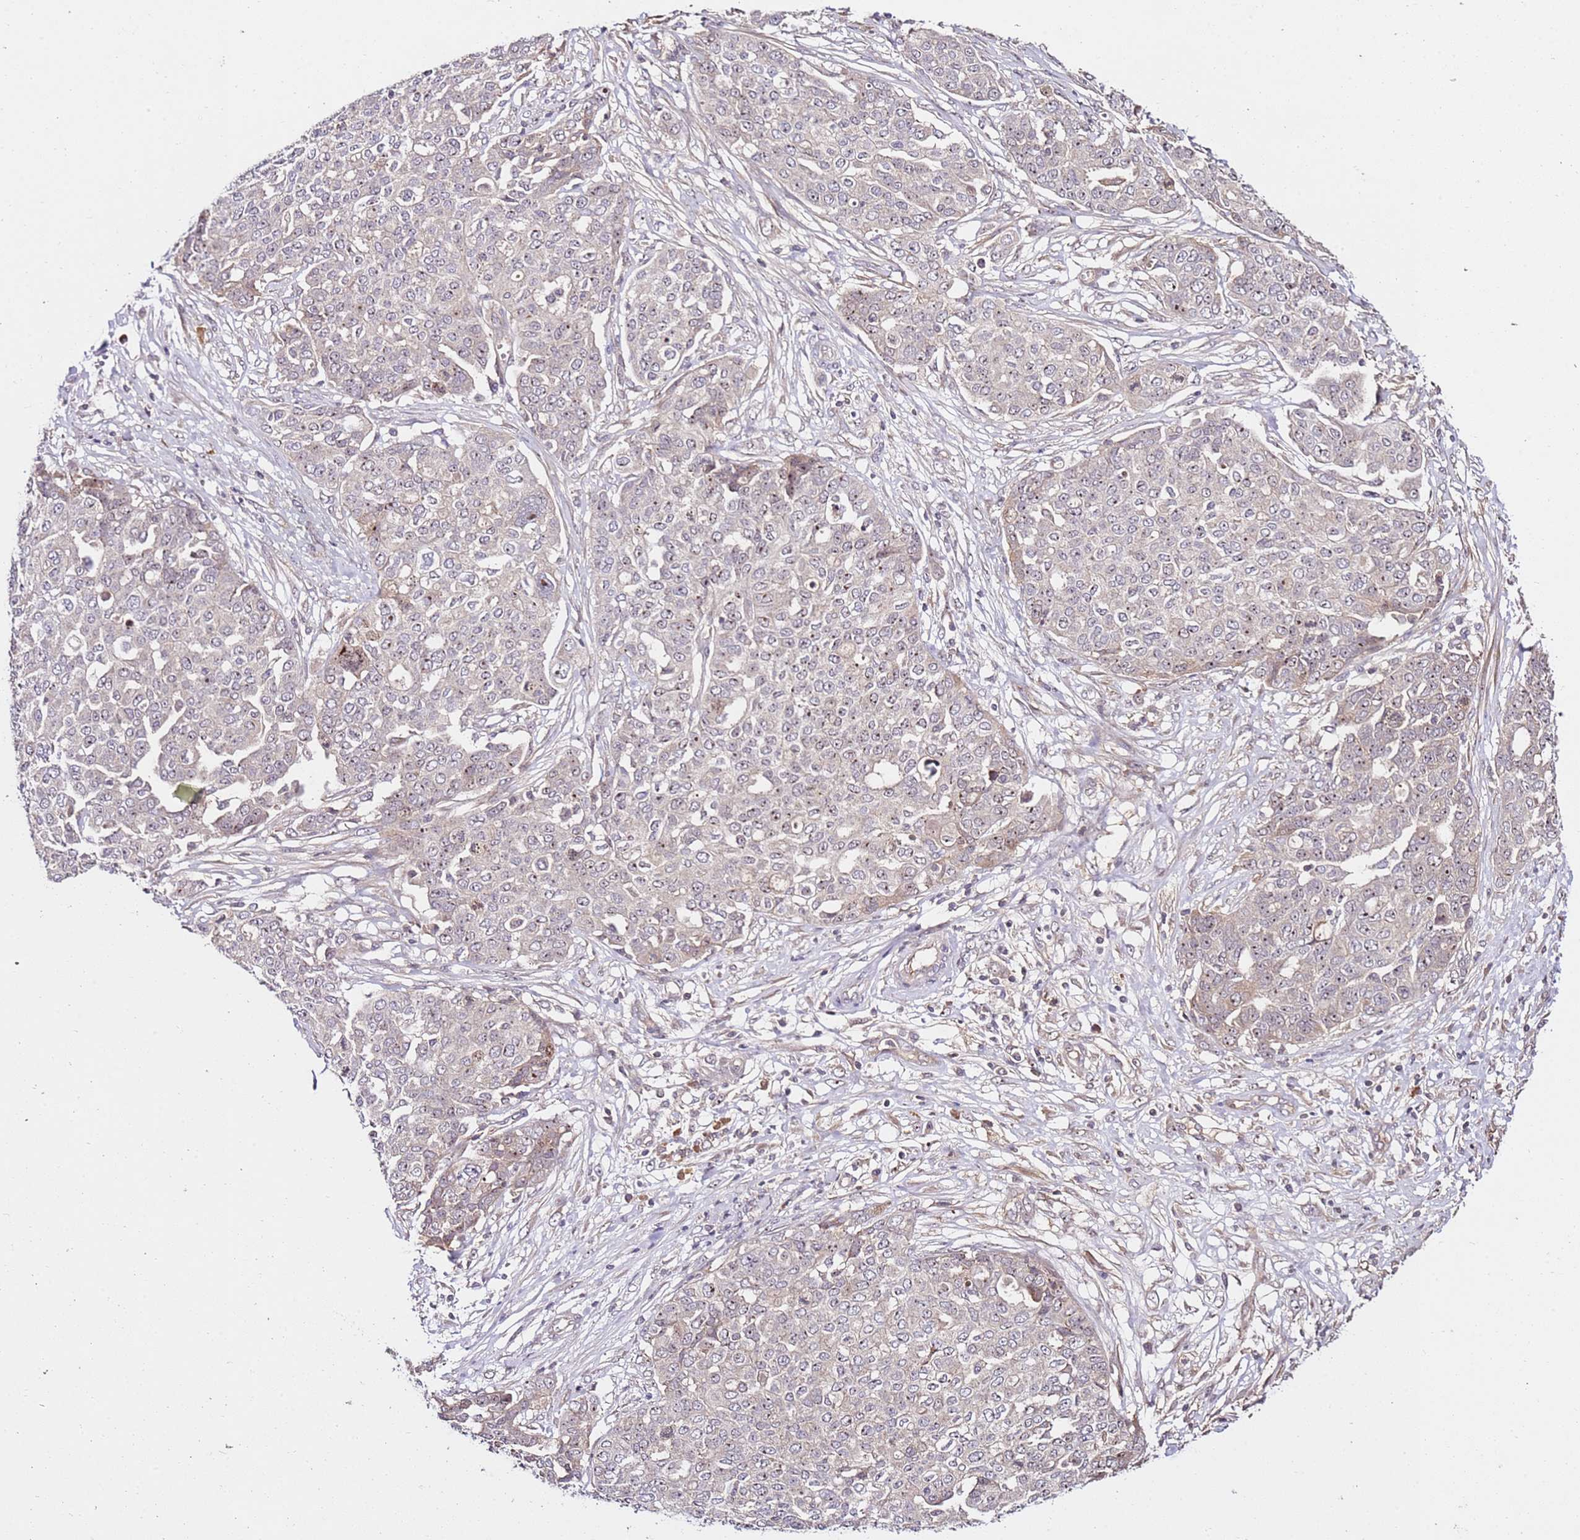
{"staining": {"intensity": "weak", "quantity": ">75%", "location": "nuclear"}, "tissue": "ovarian cancer", "cell_type": "Tumor cells", "image_type": "cancer", "snomed": [{"axis": "morphology", "description": "Cystadenocarcinoma, serous, NOS"}, {"axis": "topography", "description": "Soft tissue"}, {"axis": "topography", "description": "Ovary"}], "caption": "Ovarian serous cystadenocarcinoma was stained to show a protein in brown. There is low levels of weak nuclear staining in approximately >75% of tumor cells.", "gene": "DDX27", "patient": {"sex": "female", "age": 57}}